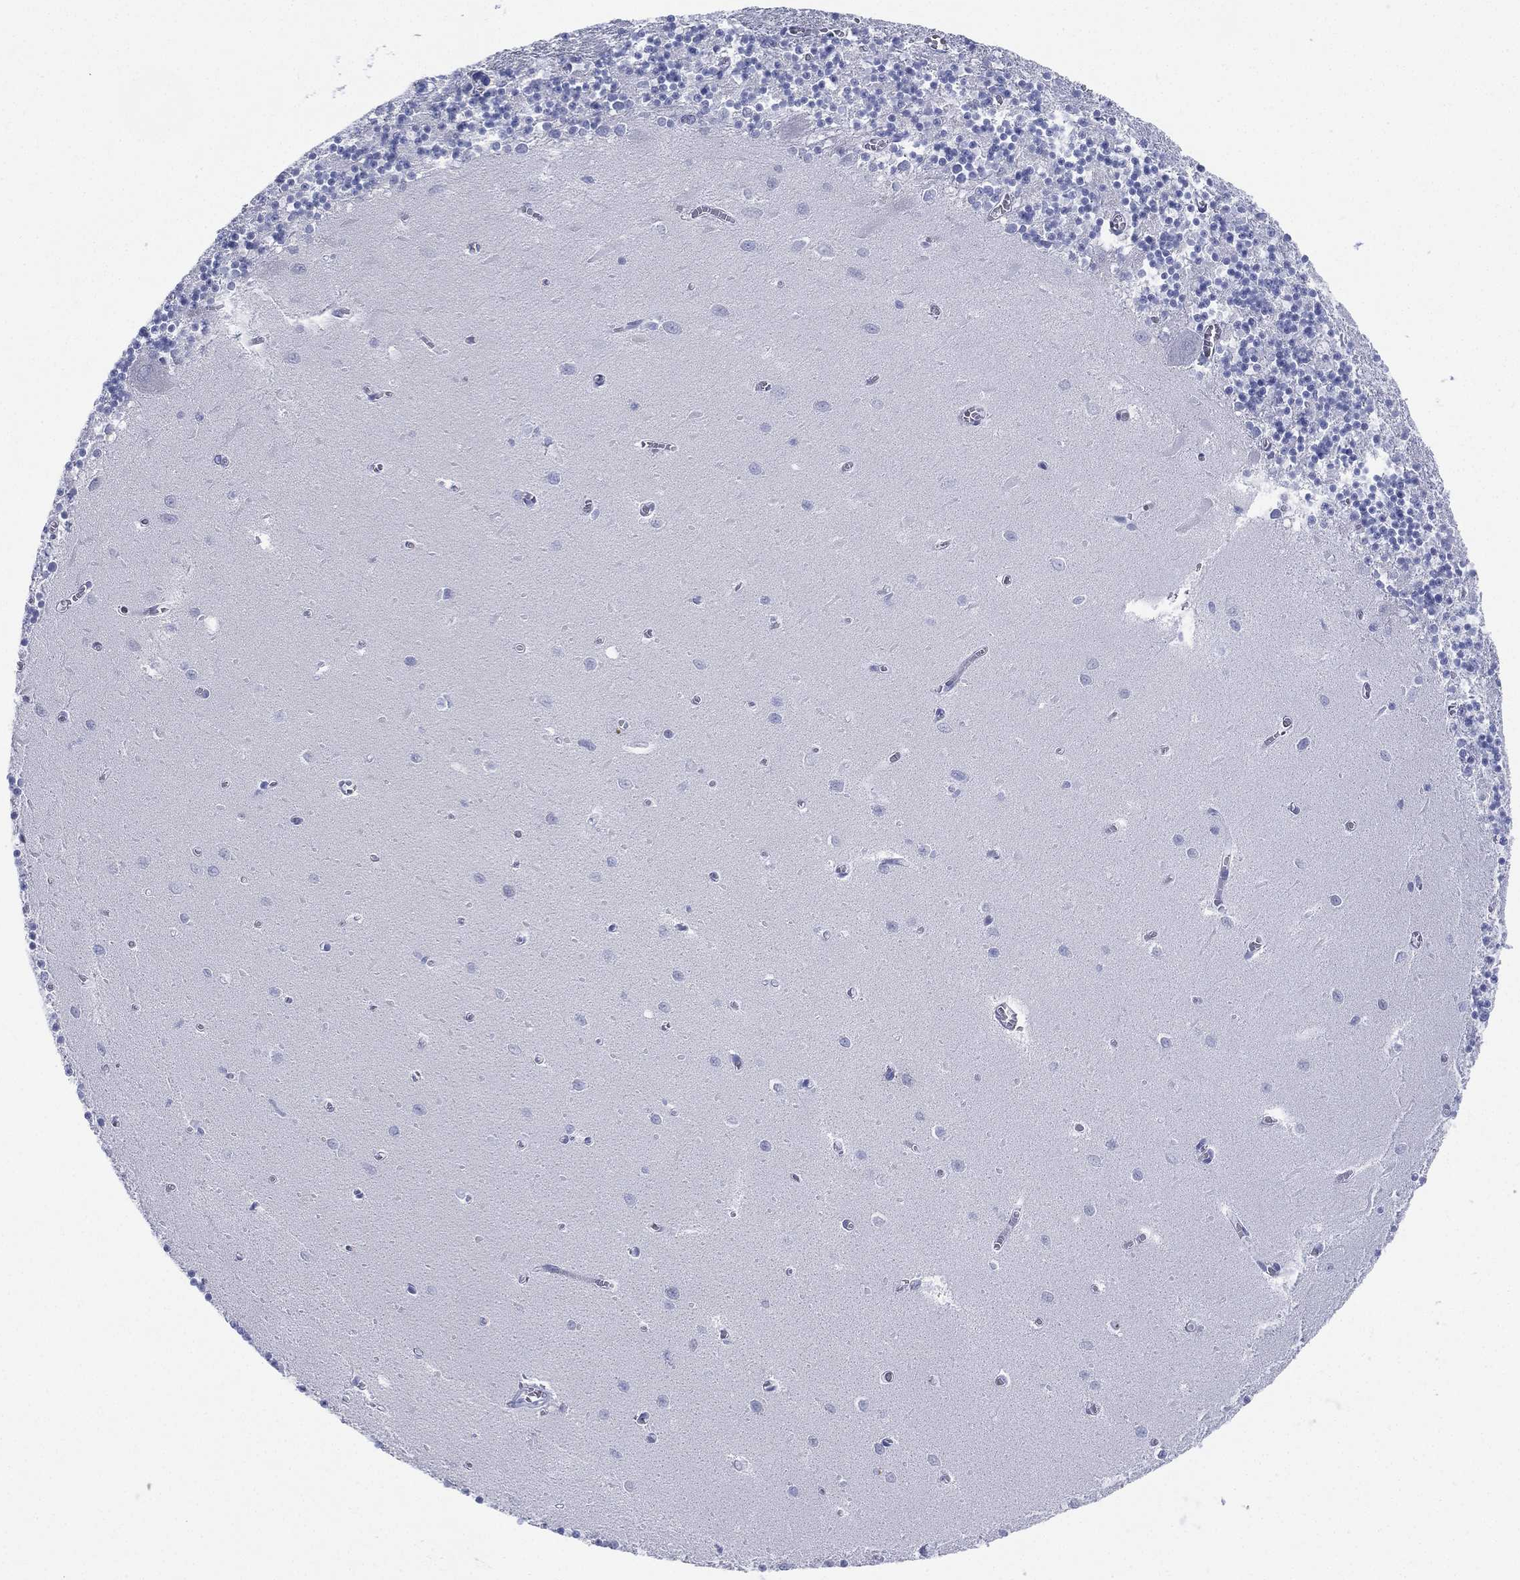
{"staining": {"intensity": "negative", "quantity": "none", "location": "none"}, "tissue": "cerebellum", "cell_type": "Cells in granular layer", "image_type": "normal", "snomed": [{"axis": "morphology", "description": "Normal tissue, NOS"}, {"axis": "topography", "description": "Cerebellum"}], "caption": "IHC of benign cerebellum displays no expression in cells in granular layer.", "gene": "SEPTIN1", "patient": {"sex": "female", "age": 64}}